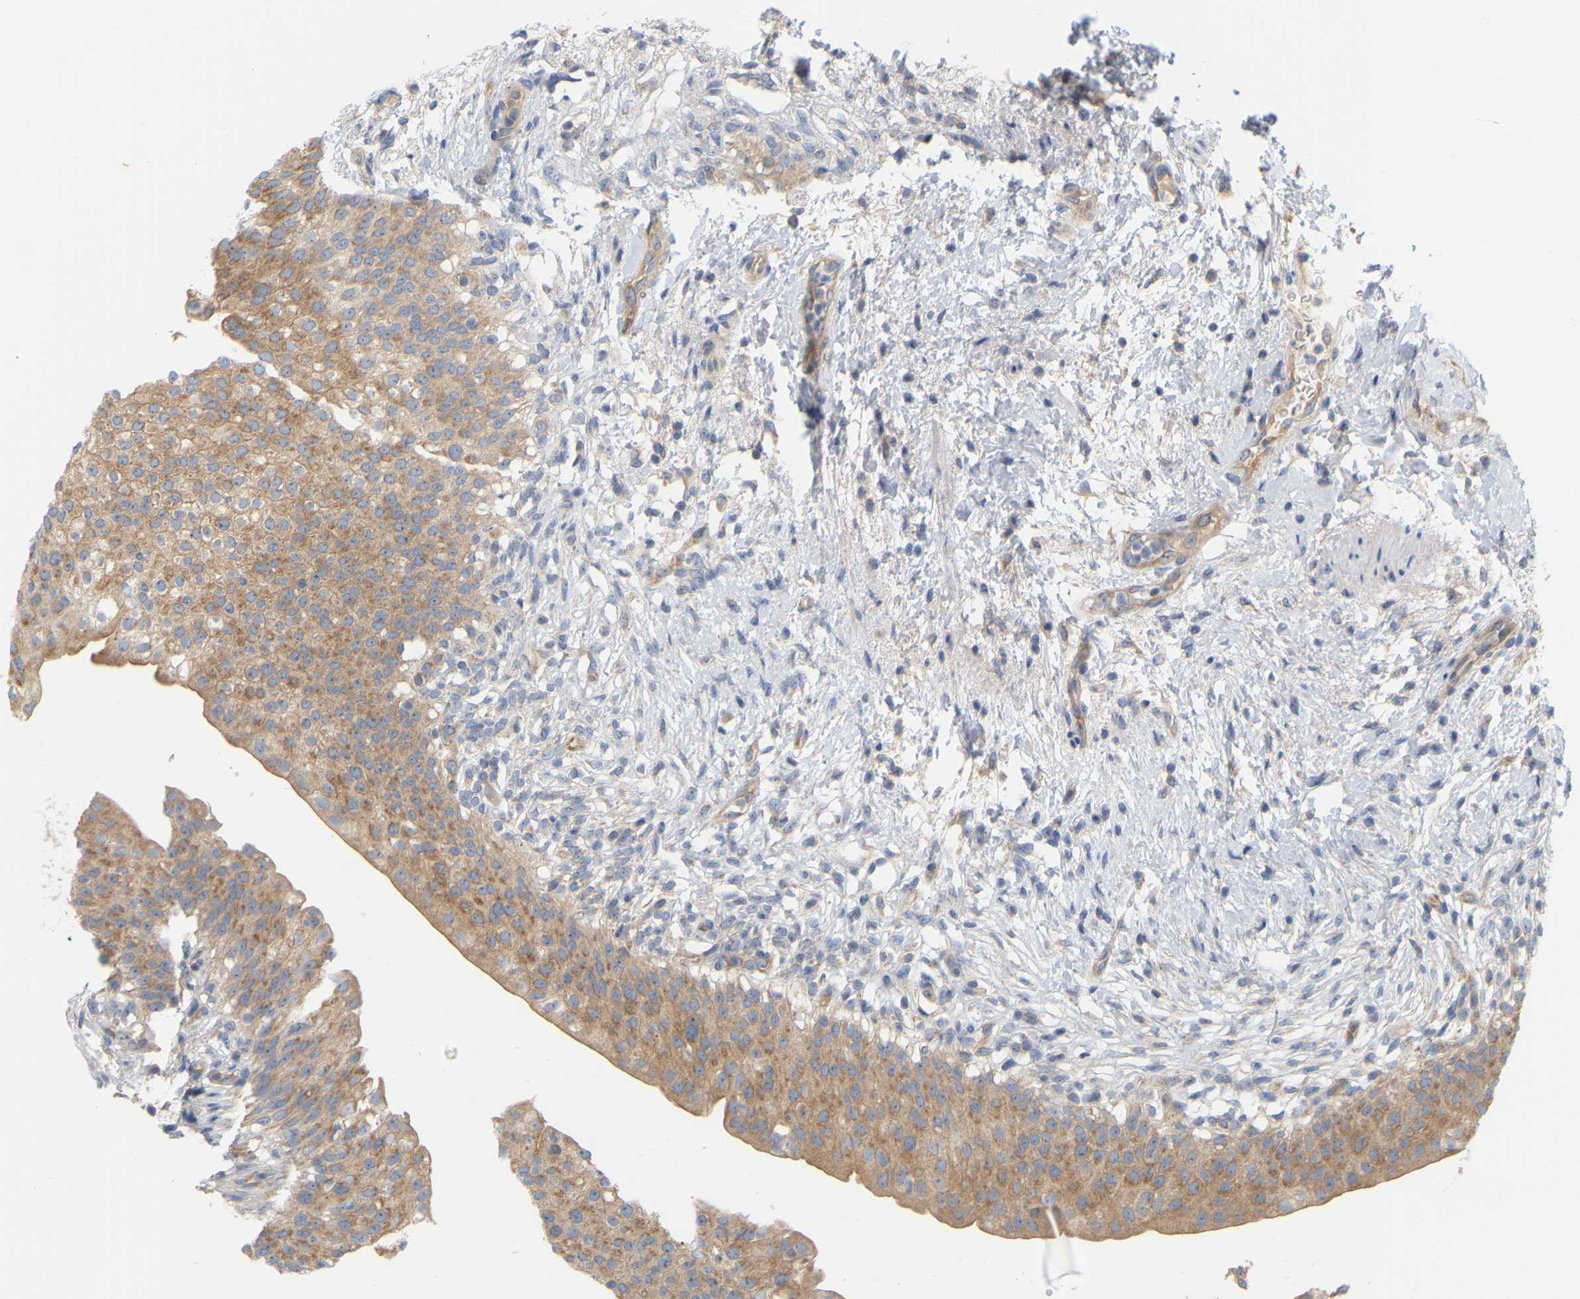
{"staining": {"intensity": "moderate", "quantity": ">75%", "location": "cytoplasmic/membranous"}, "tissue": "urinary bladder", "cell_type": "Urothelial cells", "image_type": "normal", "snomed": [{"axis": "morphology", "description": "Normal tissue, NOS"}, {"axis": "topography", "description": "Urinary bladder"}], "caption": "This is a photomicrograph of IHC staining of normal urinary bladder, which shows moderate positivity in the cytoplasmic/membranous of urothelial cells.", "gene": "MINDY4", "patient": {"sex": "female", "age": 60}}